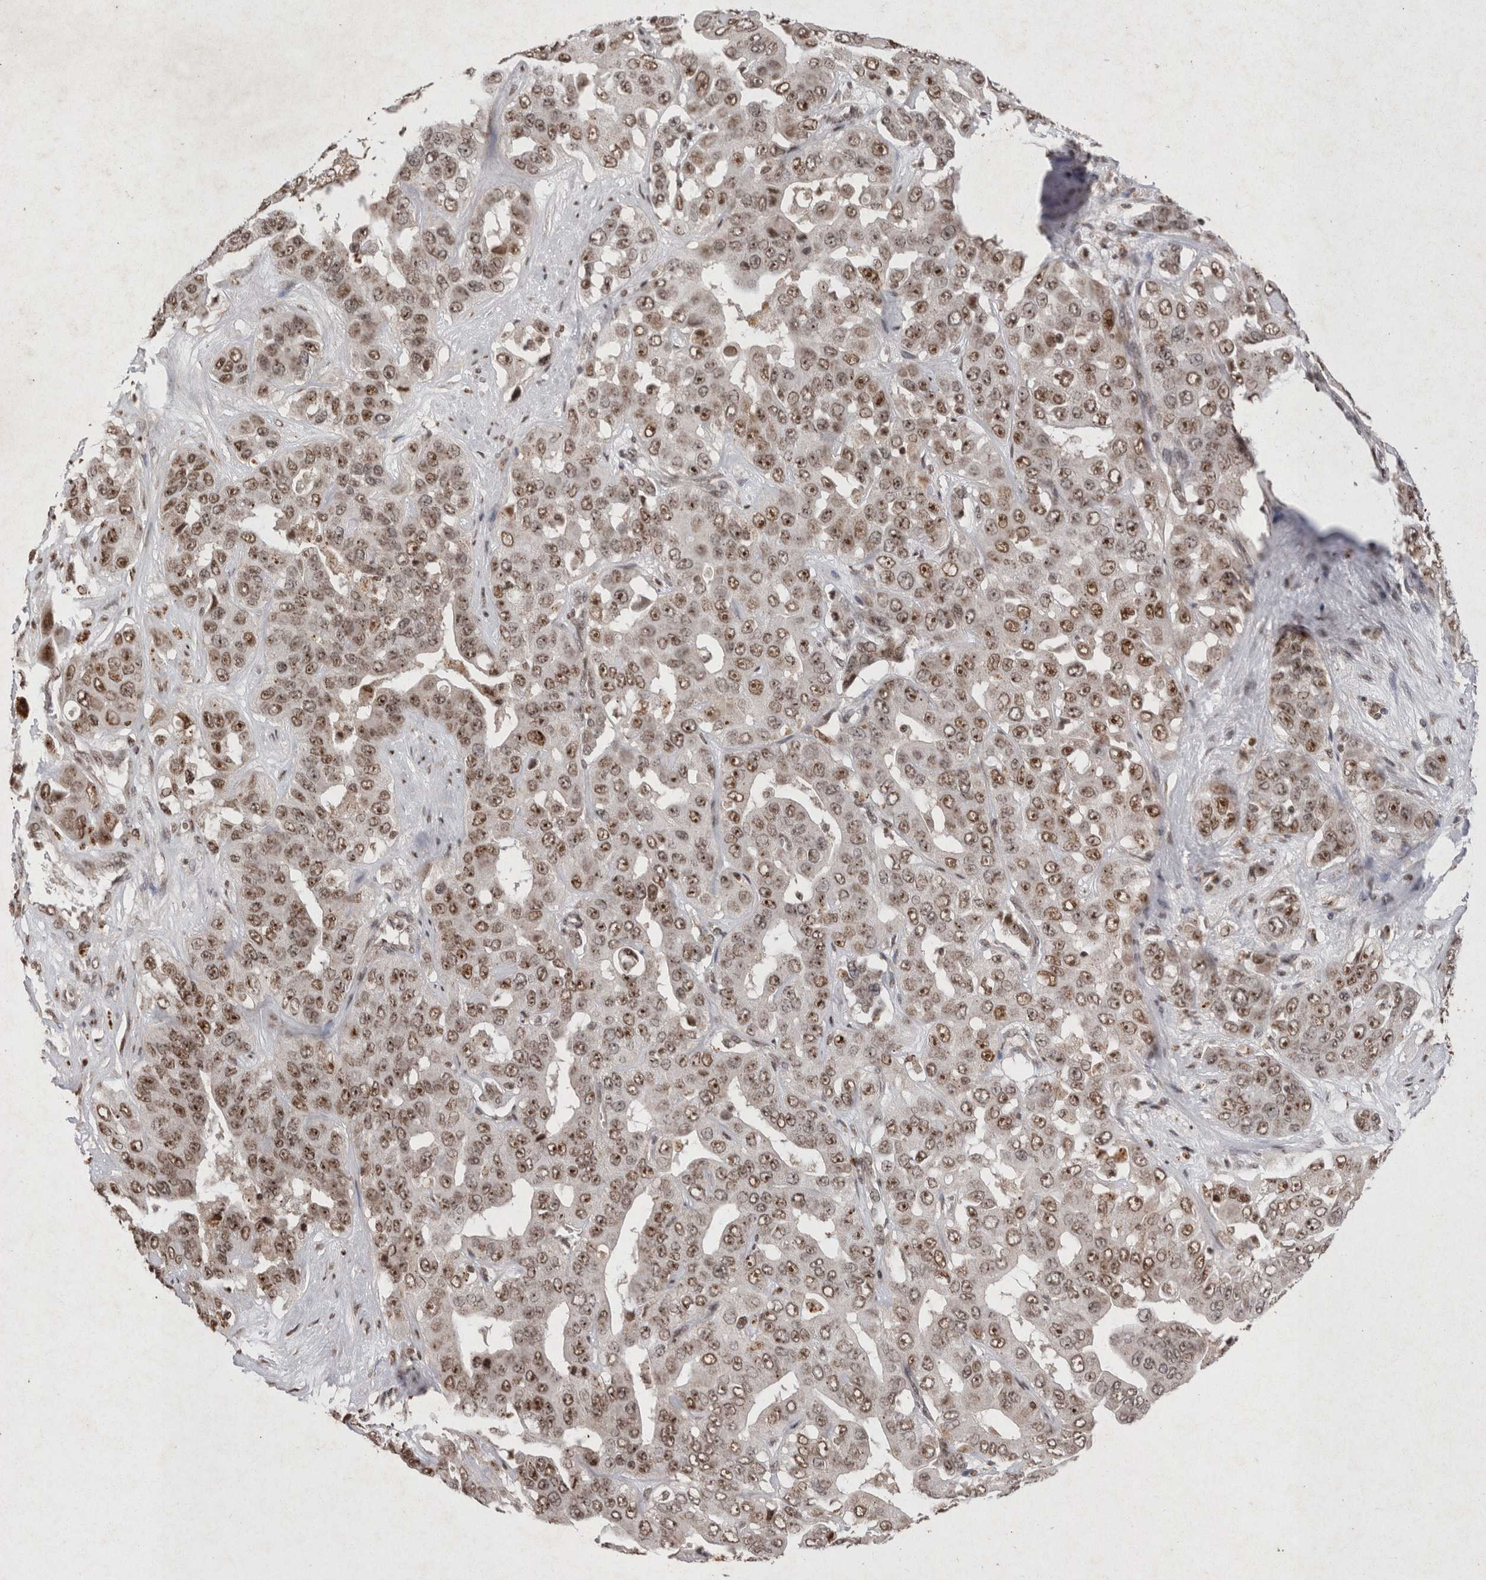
{"staining": {"intensity": "moderate", "quantity": ">75%", "location": "nuclear"}, "tissue": "liver cancer", "cell_type": "Tumor cells", "image_type": "cancer", "snomed": [{"axis": "morphology", "description": "Cholangiocarcinoma"}, {"axis": "topography", "description": "Liver"}], "caption": "Protein staining of liver cholangiocarcinoma tissue demonstrates moderate nuclear staining in approximately >75% of tumor cells.", "gene": "STK11", "patient": {"sex": "female", "age": 52}}